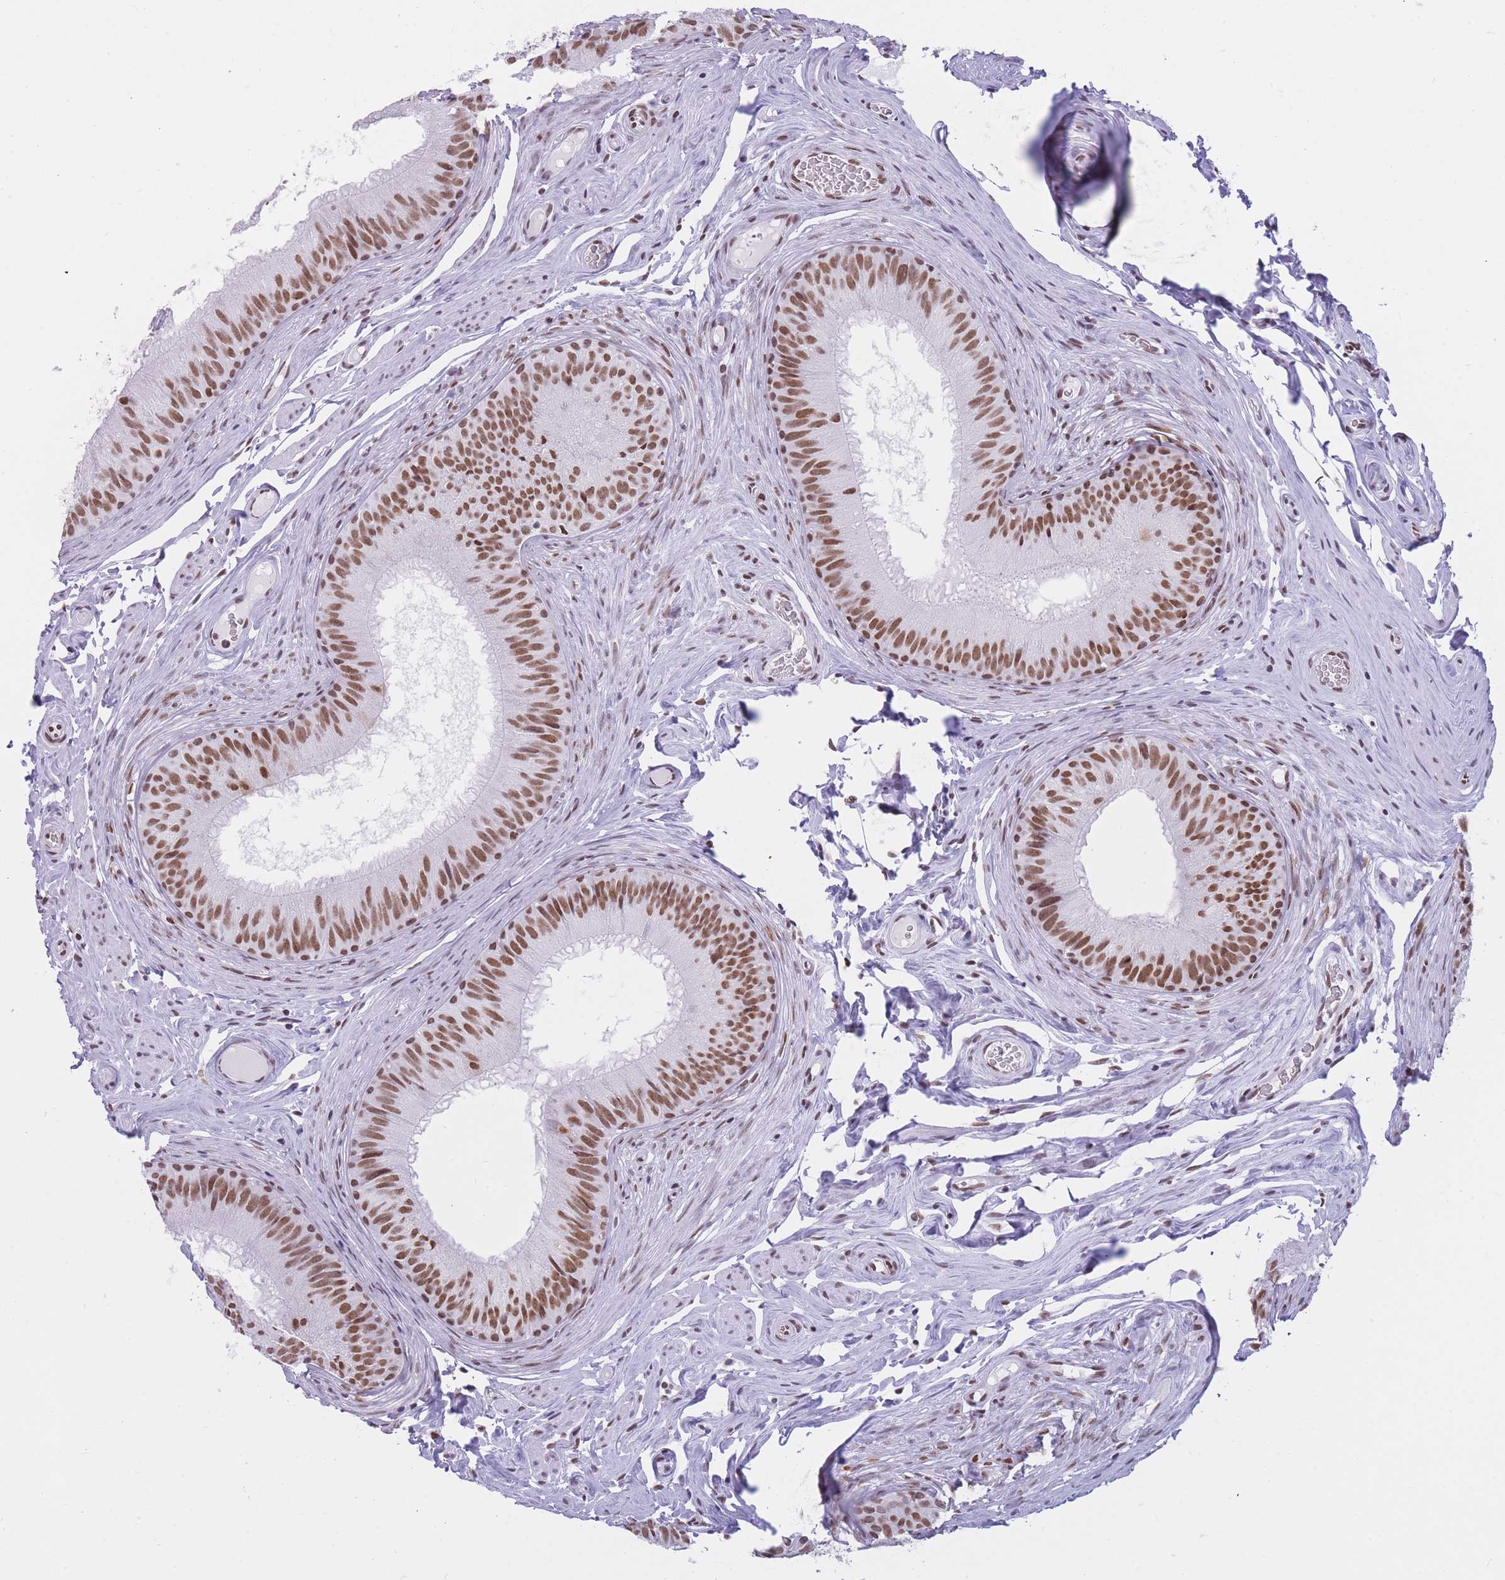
{"staining": {"intensity": "strong", "quantity": ">75%", "location": "nuclear"}, "tissue": "epididymis", "cell_type": "Glandular cells", "image_type": "normal", "snomed": [{"axis": "morphology", "description": "Normal tissue, NOS"}, {"axis": "topography", "description": "Epididymis, spermatic cord, NOS"}], "caption": "Immunohistochemical staining of unremarkable human epididymis reveals high levels of strong nuclear expression in about >75% of glandular cells.", "gene": "HNRNPUL1", "patient": {"sex": "male", "age": 25}}